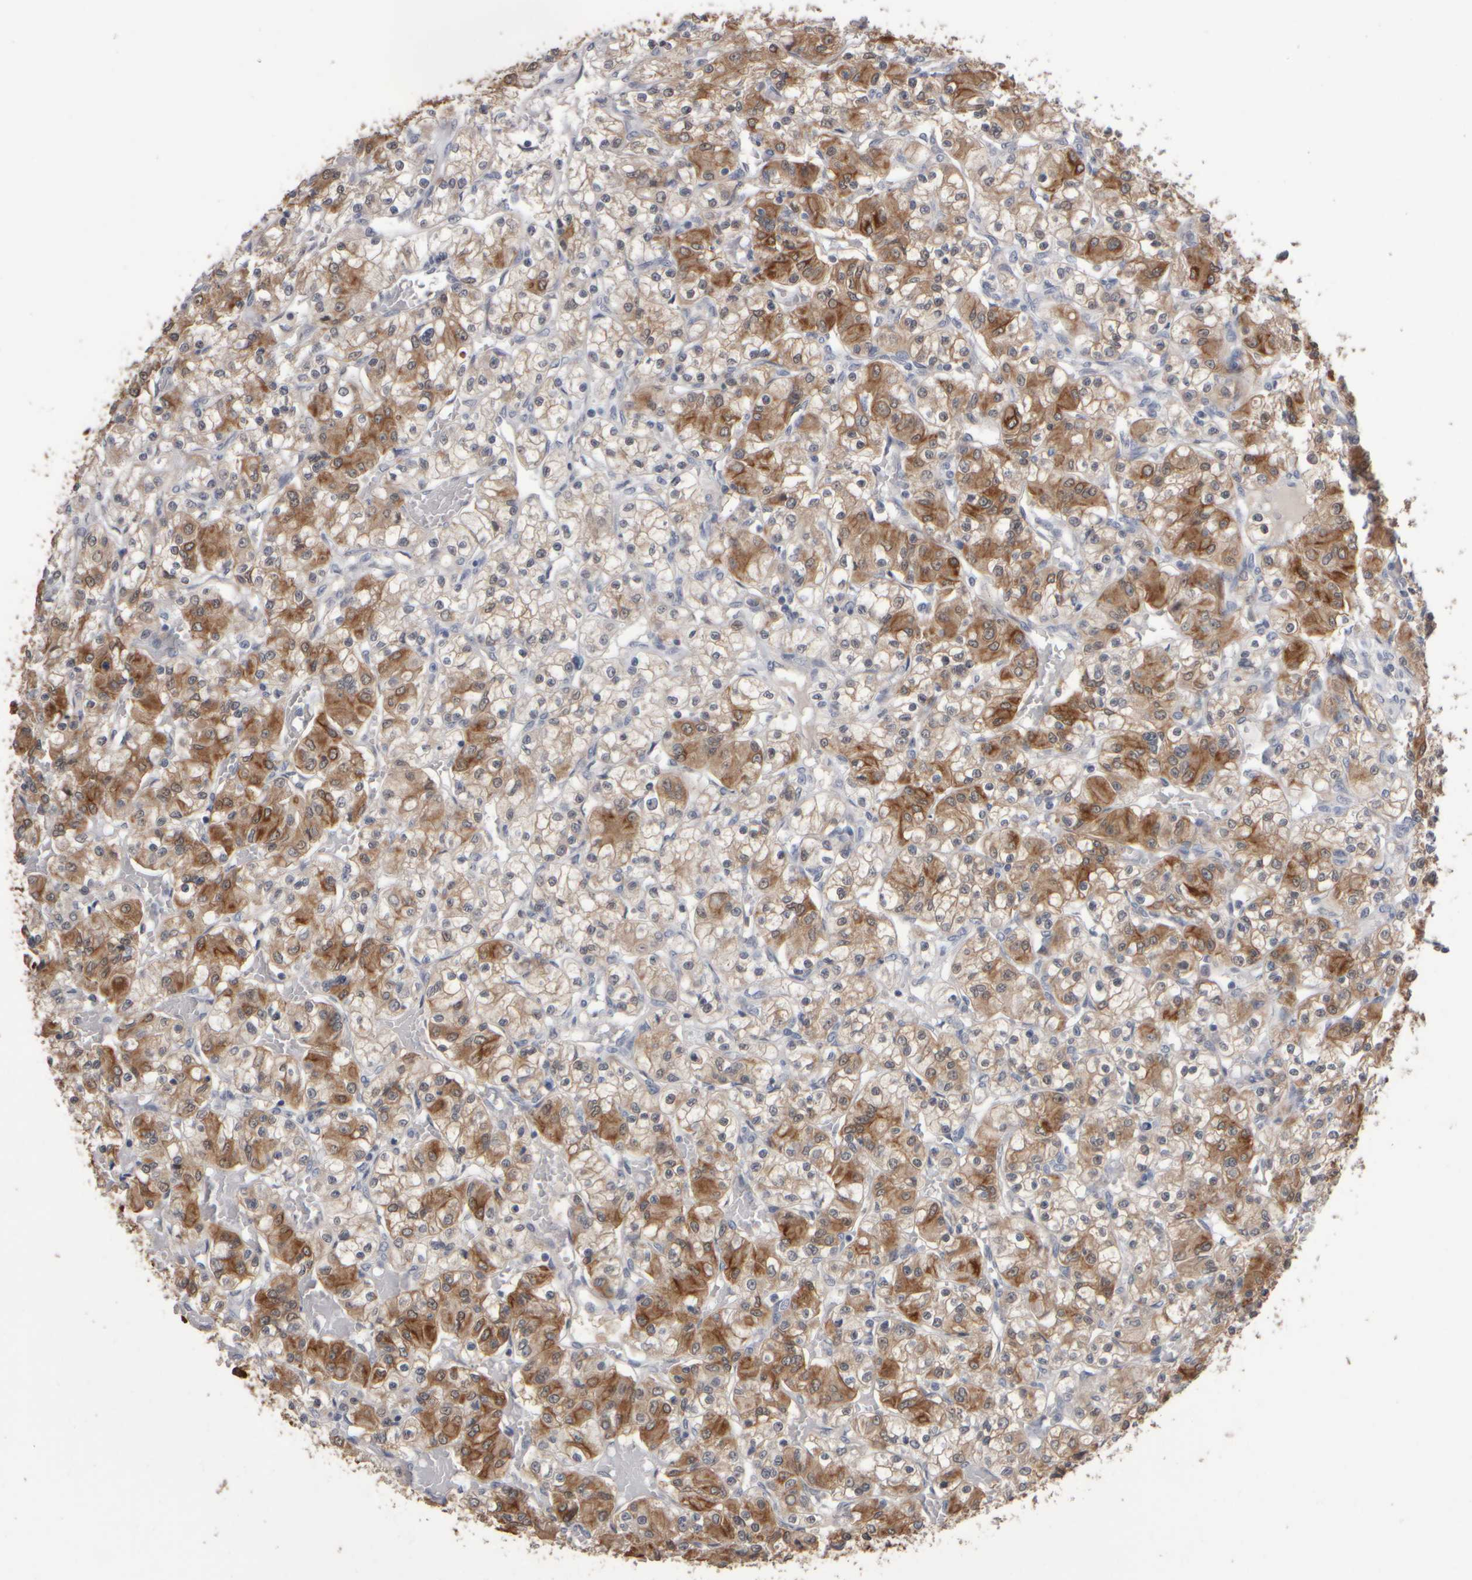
{"staining": {"intensity": "moderate", "quantity": ">75%", "location": "cytoplasmic/membranous"}, "tissue": "renal cancer", "cell_type": "Tumor cells", "image_type": "cancer", "snomed": [{"axis": "morphology", "description": "Adenocarcinoma, NOS"}, {"axis": "topography", "description": "Kidney"}], "caption": "Brown immunohistochemical staining in adenocarcinoma (renal) reveals moderate cytoplasmic/membranous staining in approximately >75% of tumor cells.", "gene": "EPHX2", "patient": {"sex": "female", "age": 59}}